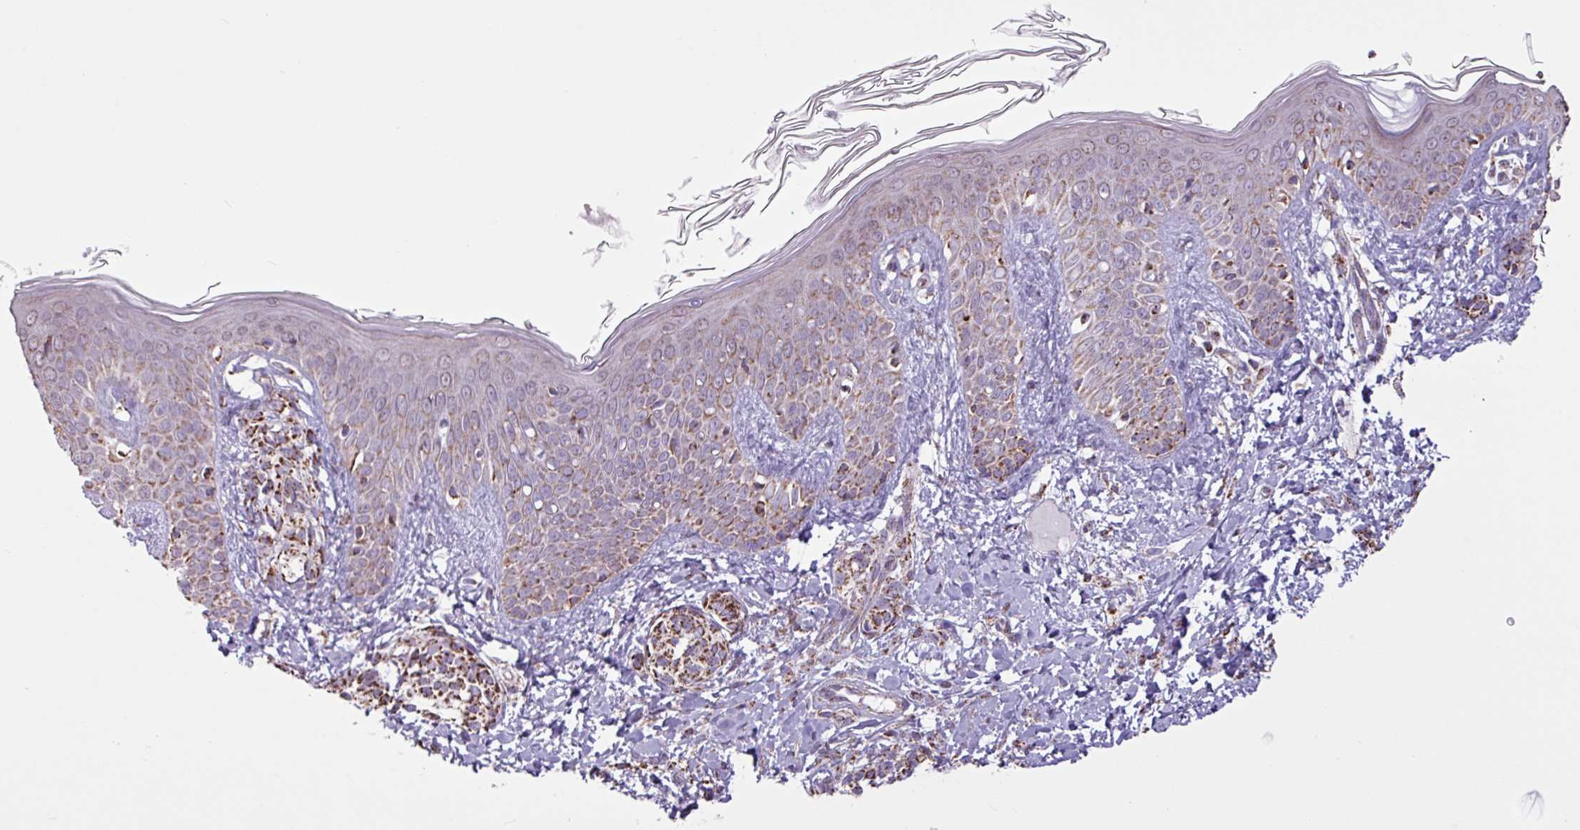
{"staining": {"intensity": "moderate", "quantity": ">75%", "location": "cytoplasmic/membranous"}, "tissue": "skin", "cell_type": "Fibroblasts", "image_type": "normal", "snomed": [{"axis": "morphology", "description": "Normal tissue, NOS"}, {"axis": "topography", "description": "Skin"}], "caption": "This is an image of IHC staining of benign skin, which shows moderate positivity in the cytoplasmic/membranous of fibroblasts.", "gene": "ALG8", "patient": {"sex": "male", "age": 16}}